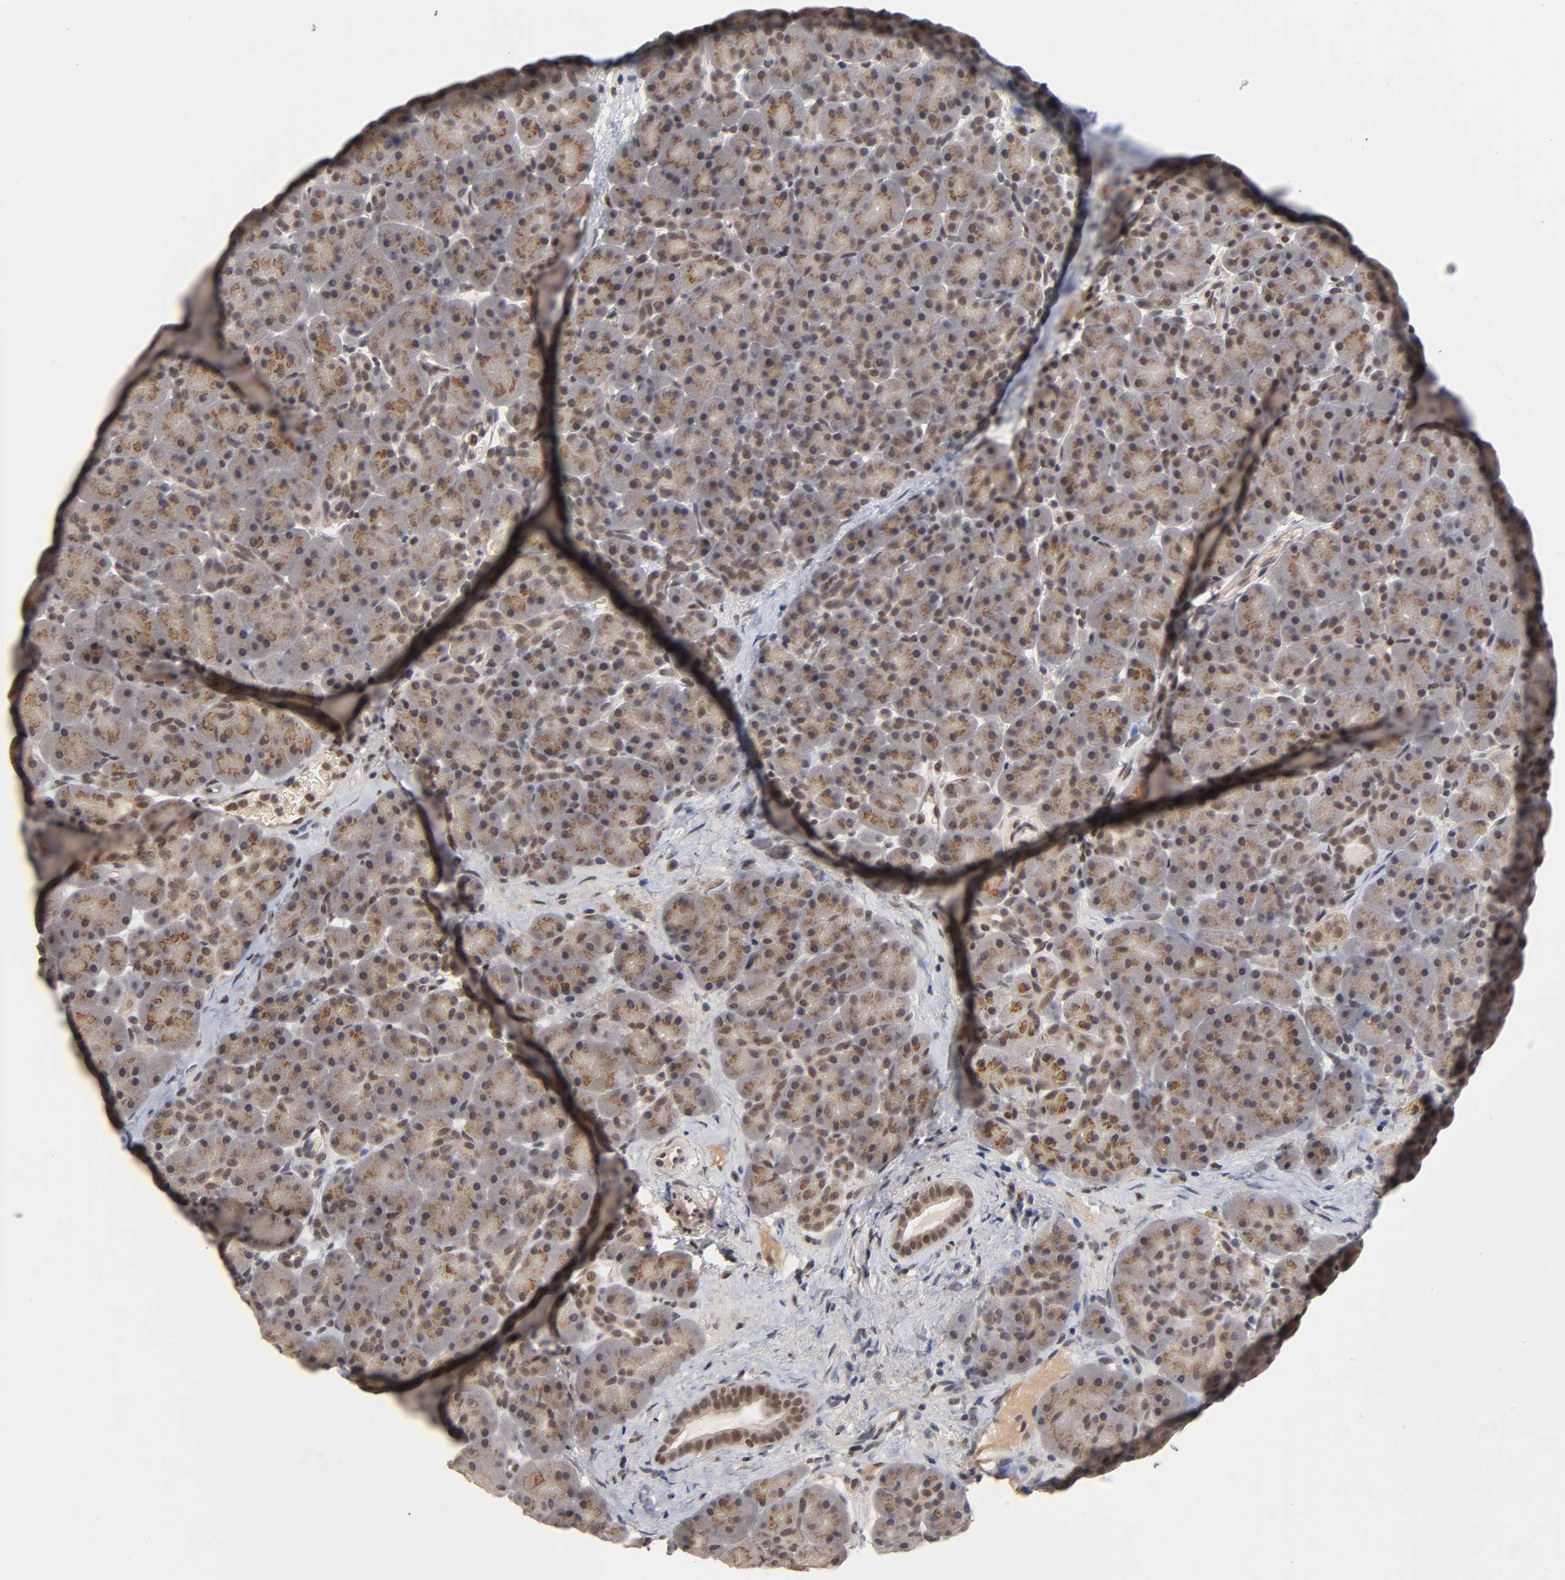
{"staining": {"intensity": "moderate", "quantity": ">75%", "location": "cytoplasmic/membranous,nuclear"}, "tissue": "pancreas", "cell_type": "Exocrine glandular cells", "image_type": "normal", "snomed": [{"axis": "morphology", "description": "Normal tissue, NOS"}, {"axis": "topography", "description": "Pancreas"}], "caption": "Benign pancreas was stained to show a protein in brown. There is medium levels of moderate cytoplasmic/membranous,nuclear expression in about >75% of exocrine glandular cells. The staining is performed using DAB (3,3'-diaminobenzidine) brown chromogen to label protein expression. The nuclei are counter-stained blue using hematoxylin.", "gene": "EP300", "patient": {"sex": "male", "age": 66}}